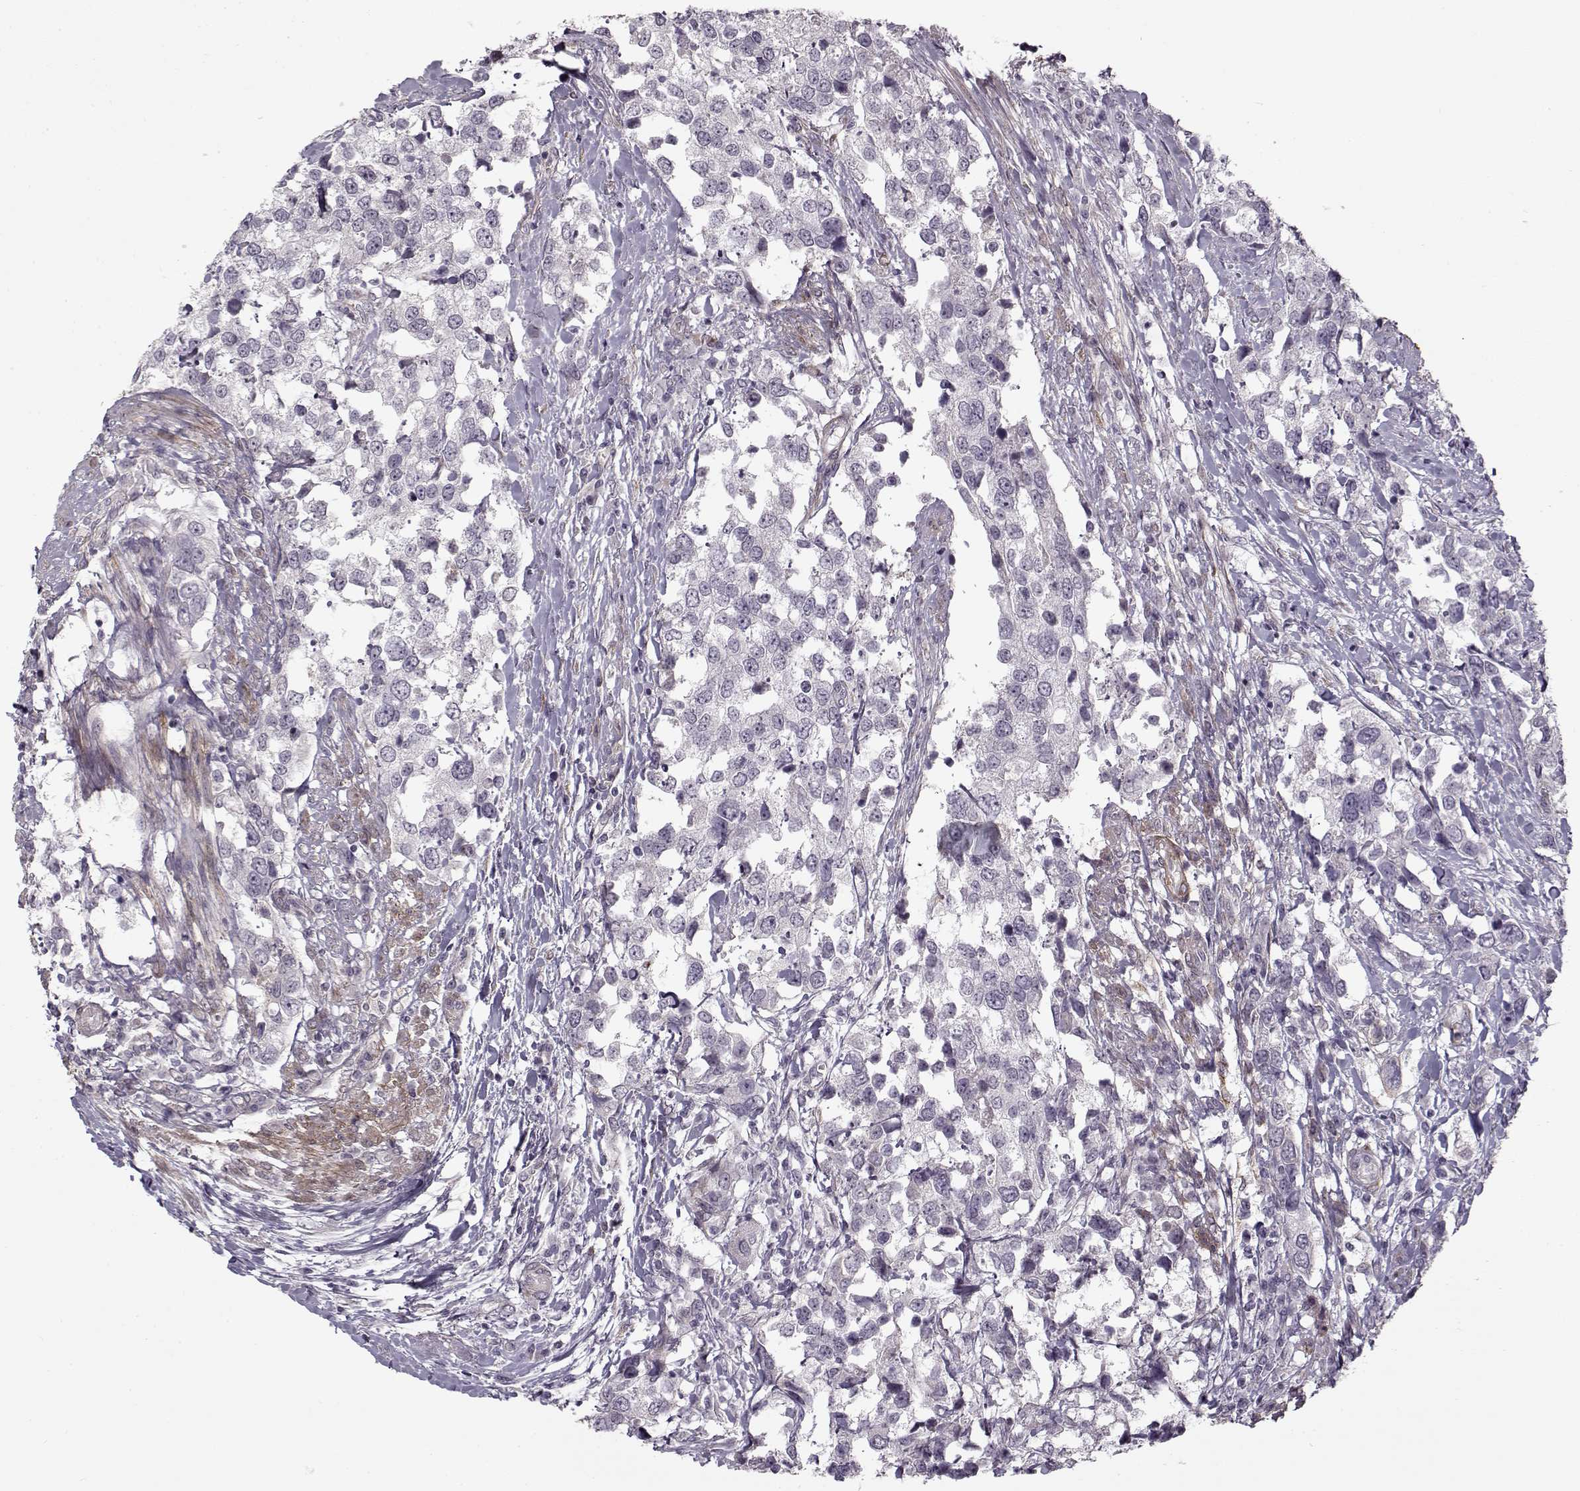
{"staining": {"intensity": "negative", "quantity": "none", "location": "none"}, "tissue": "urothelial cancer", "cell_type": "Tumor cells", "image_type": "cancer", "snomed": [{"axis": "morphology", "description": "Urothelial carcinoma, NOS"}, {"axis": "morphology", "description": "Urothelial carcinoma, High grade"}, {"axis": "topography", "description": "Urinary bladder"}], "caption": "Tumor cells show no significant protein positivity in urothelial carcinoma (high-grade).", "gene": "LAMB2", "patient": {"sex": "male", "age": 63}}